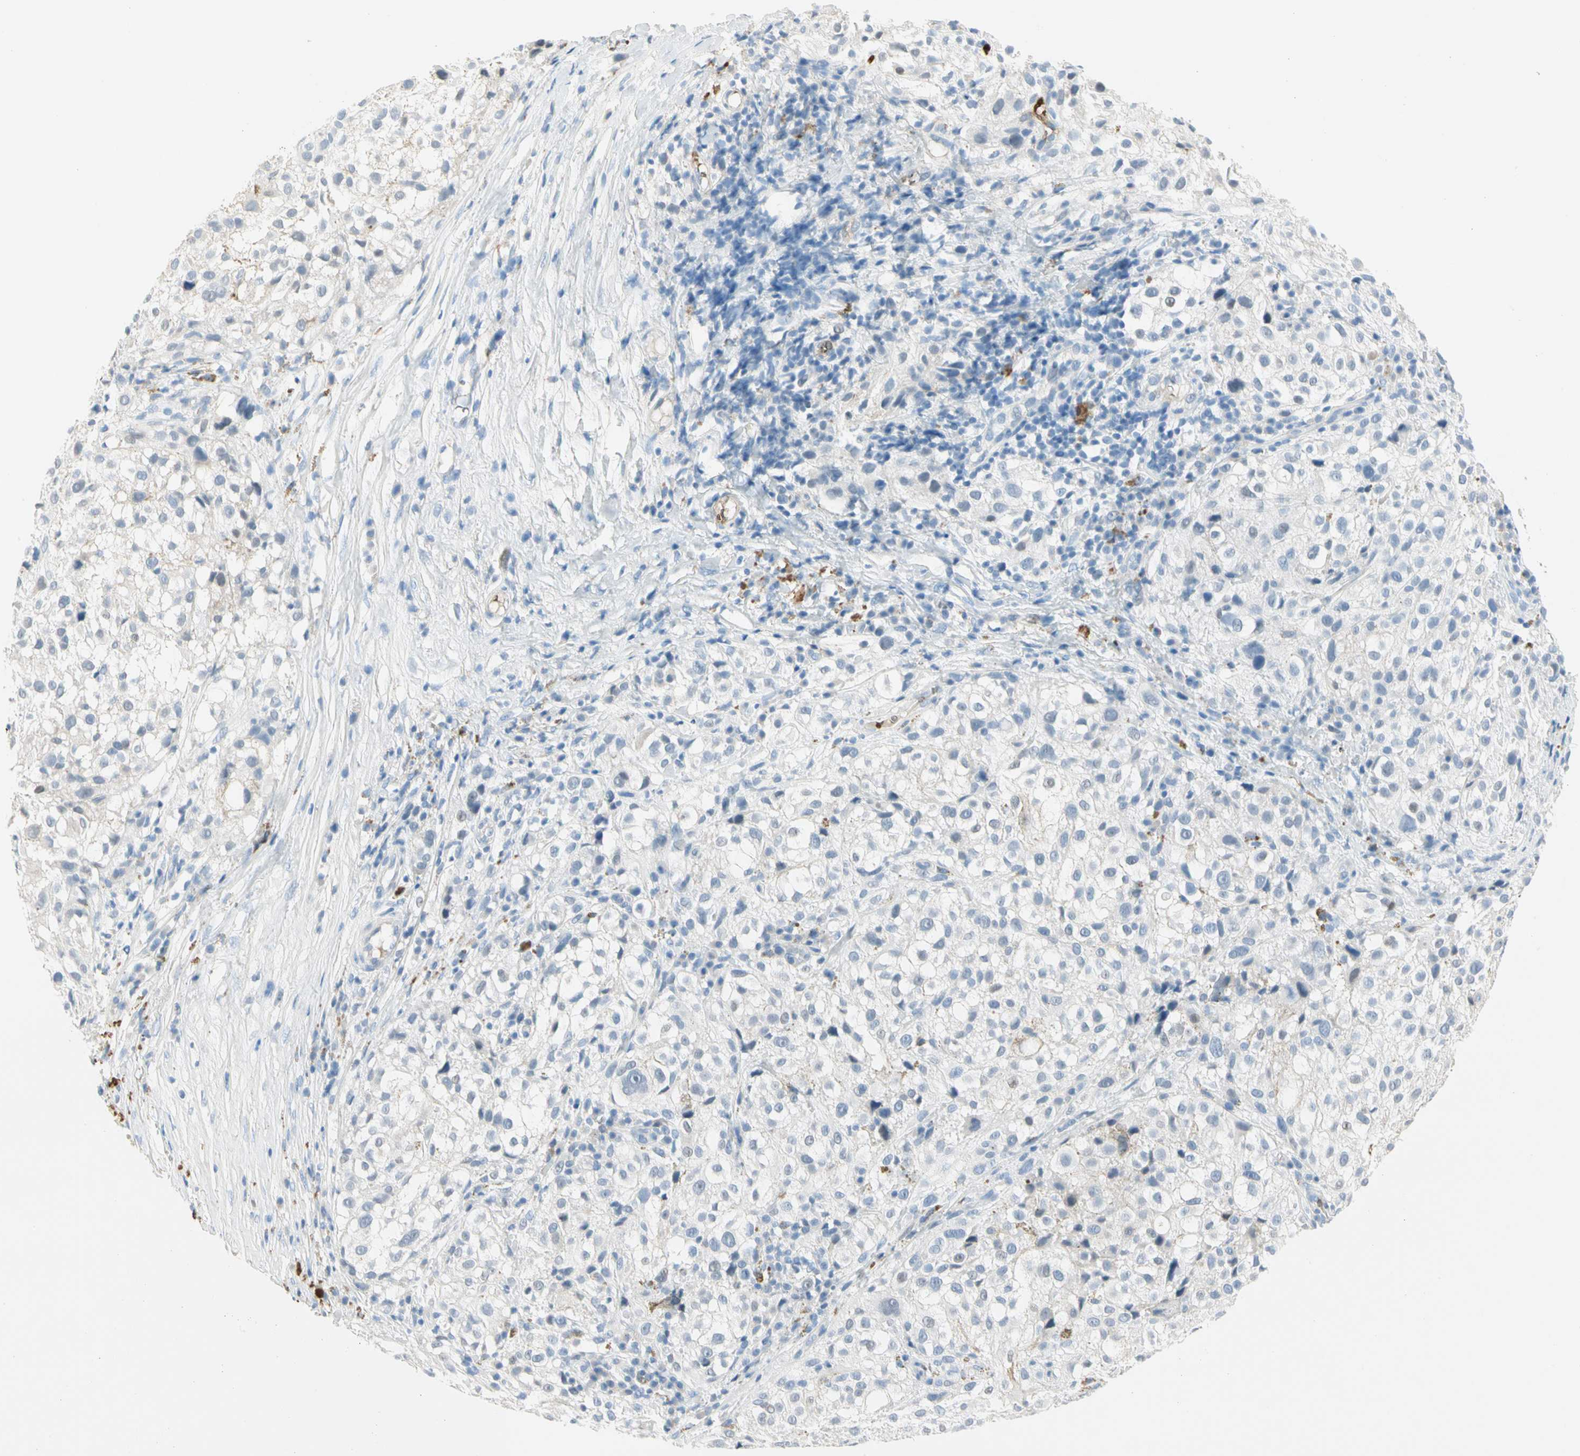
{"staining": {"intensity": "negative", "quantity": "none", "location": "none"}, "tissue": "melanoma", "cell_type": "Tumor cells", "image_type": "cancer", "snomed": [{"axis": "morphology", "description": "Necrosis, NOS"}, {"axis": "morphology", "description": "Malignant melanoma, NOS"}, {"axis": "topography", "description": "Skin"}], "caption": "Immunohistochemistry micrograph of neoplastic tissue: human melanoma stained with DAB displays no significant protein positivity in tumor cells. (IHC, brightfield microscopy, high magnification).", "gene": "CA1", "patient": {"sex": "female", "age": 87}}